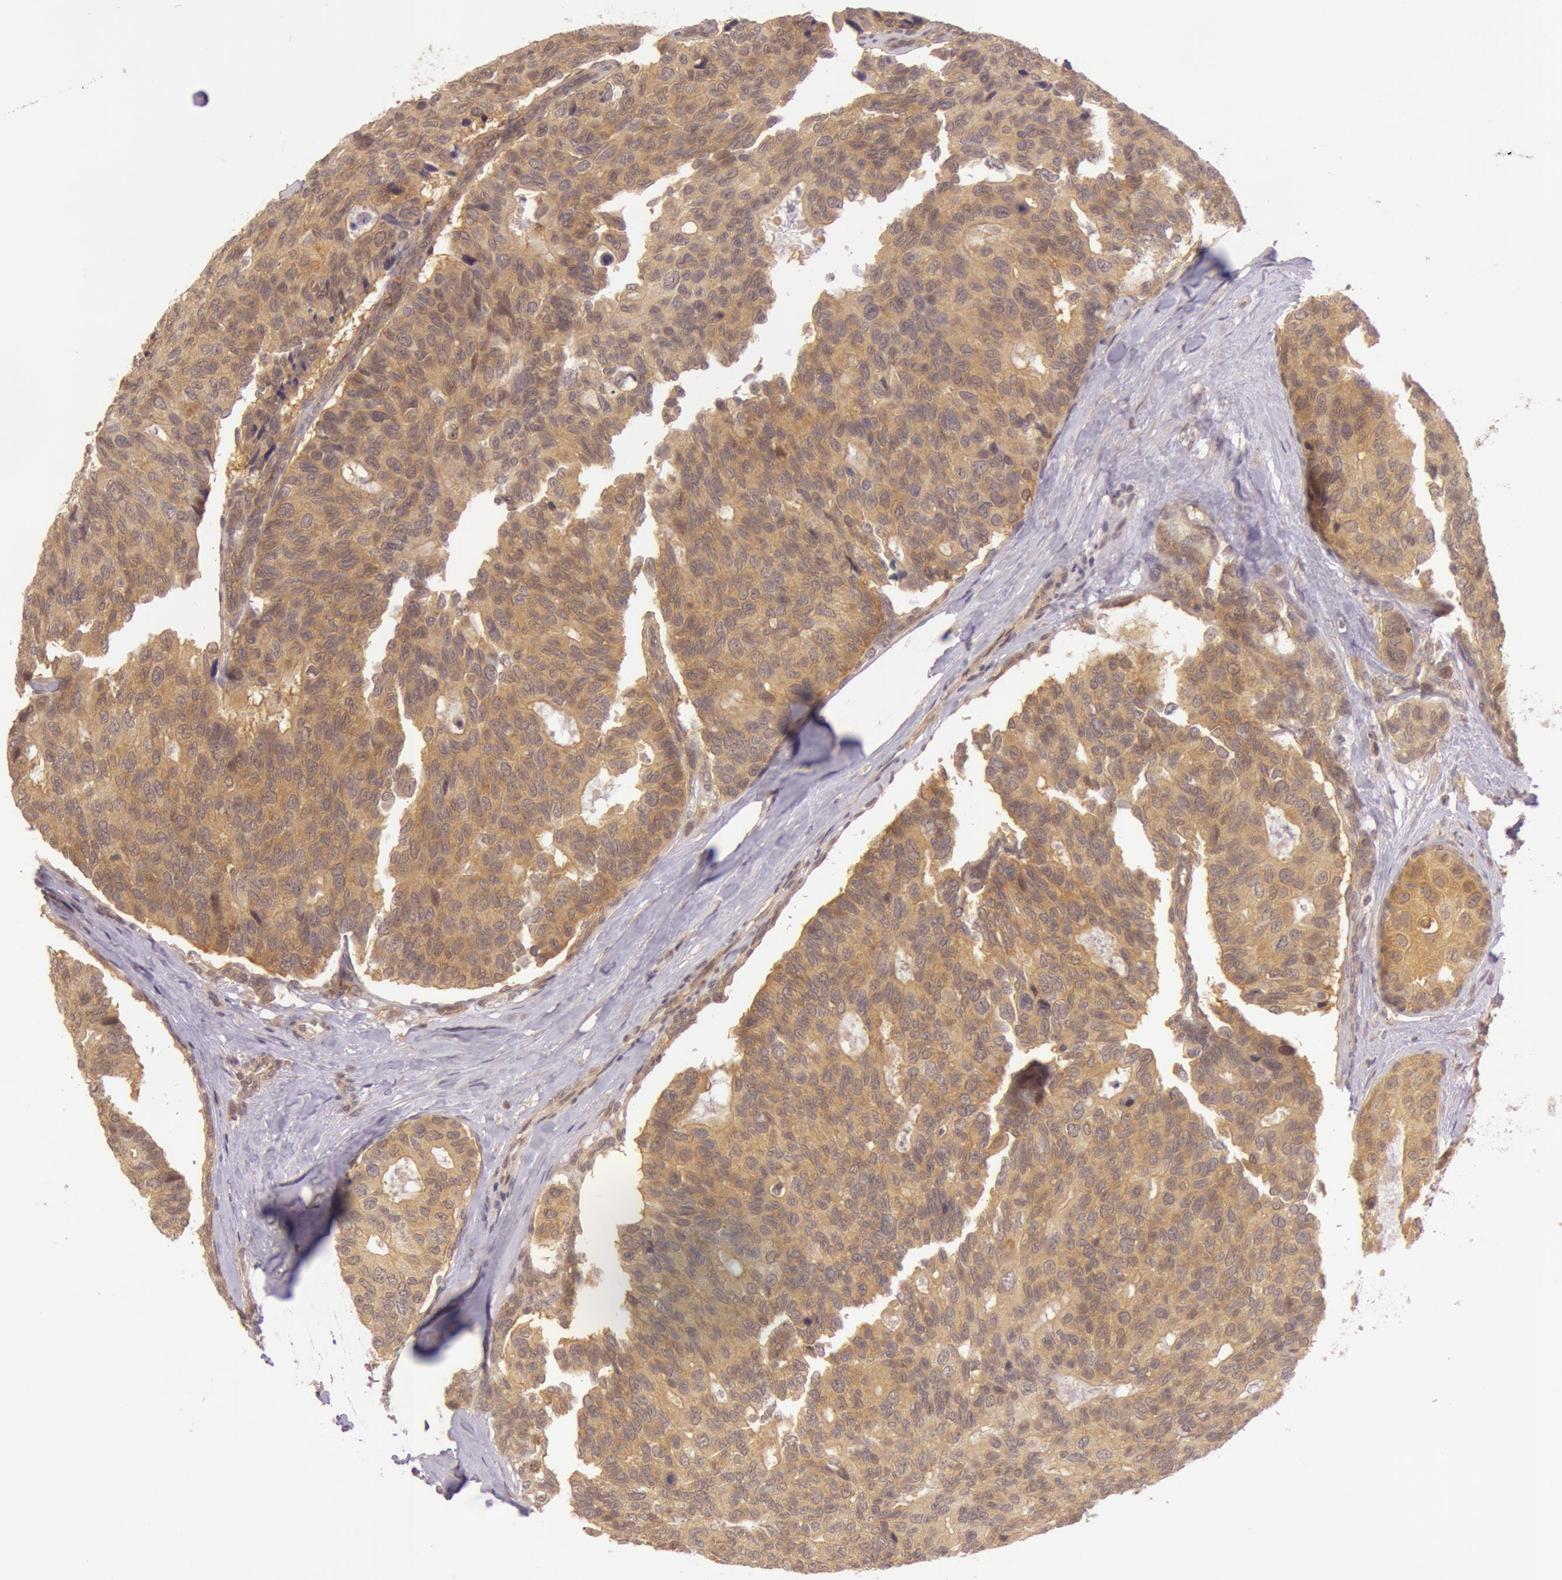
{"staining": {"intensity": "moderate", "quantity": ">75%", "location": "cytoplasmic/membranous"}, "tissue": "breast cancer", "cell_type": "Tumor cells", "image_type": "cancer", "snomed": [{"axis": "morphology", "description": "Duct carcinoma"}, {"axis": "topography", "description": "Breast"}], "caption": "A brown stain shows moderate cytoplasmic/membranous expression of a protein in human breast cancer tumor cells.", "gene": "ATG2B", "patient": {"sex": "female", "age": 69}}